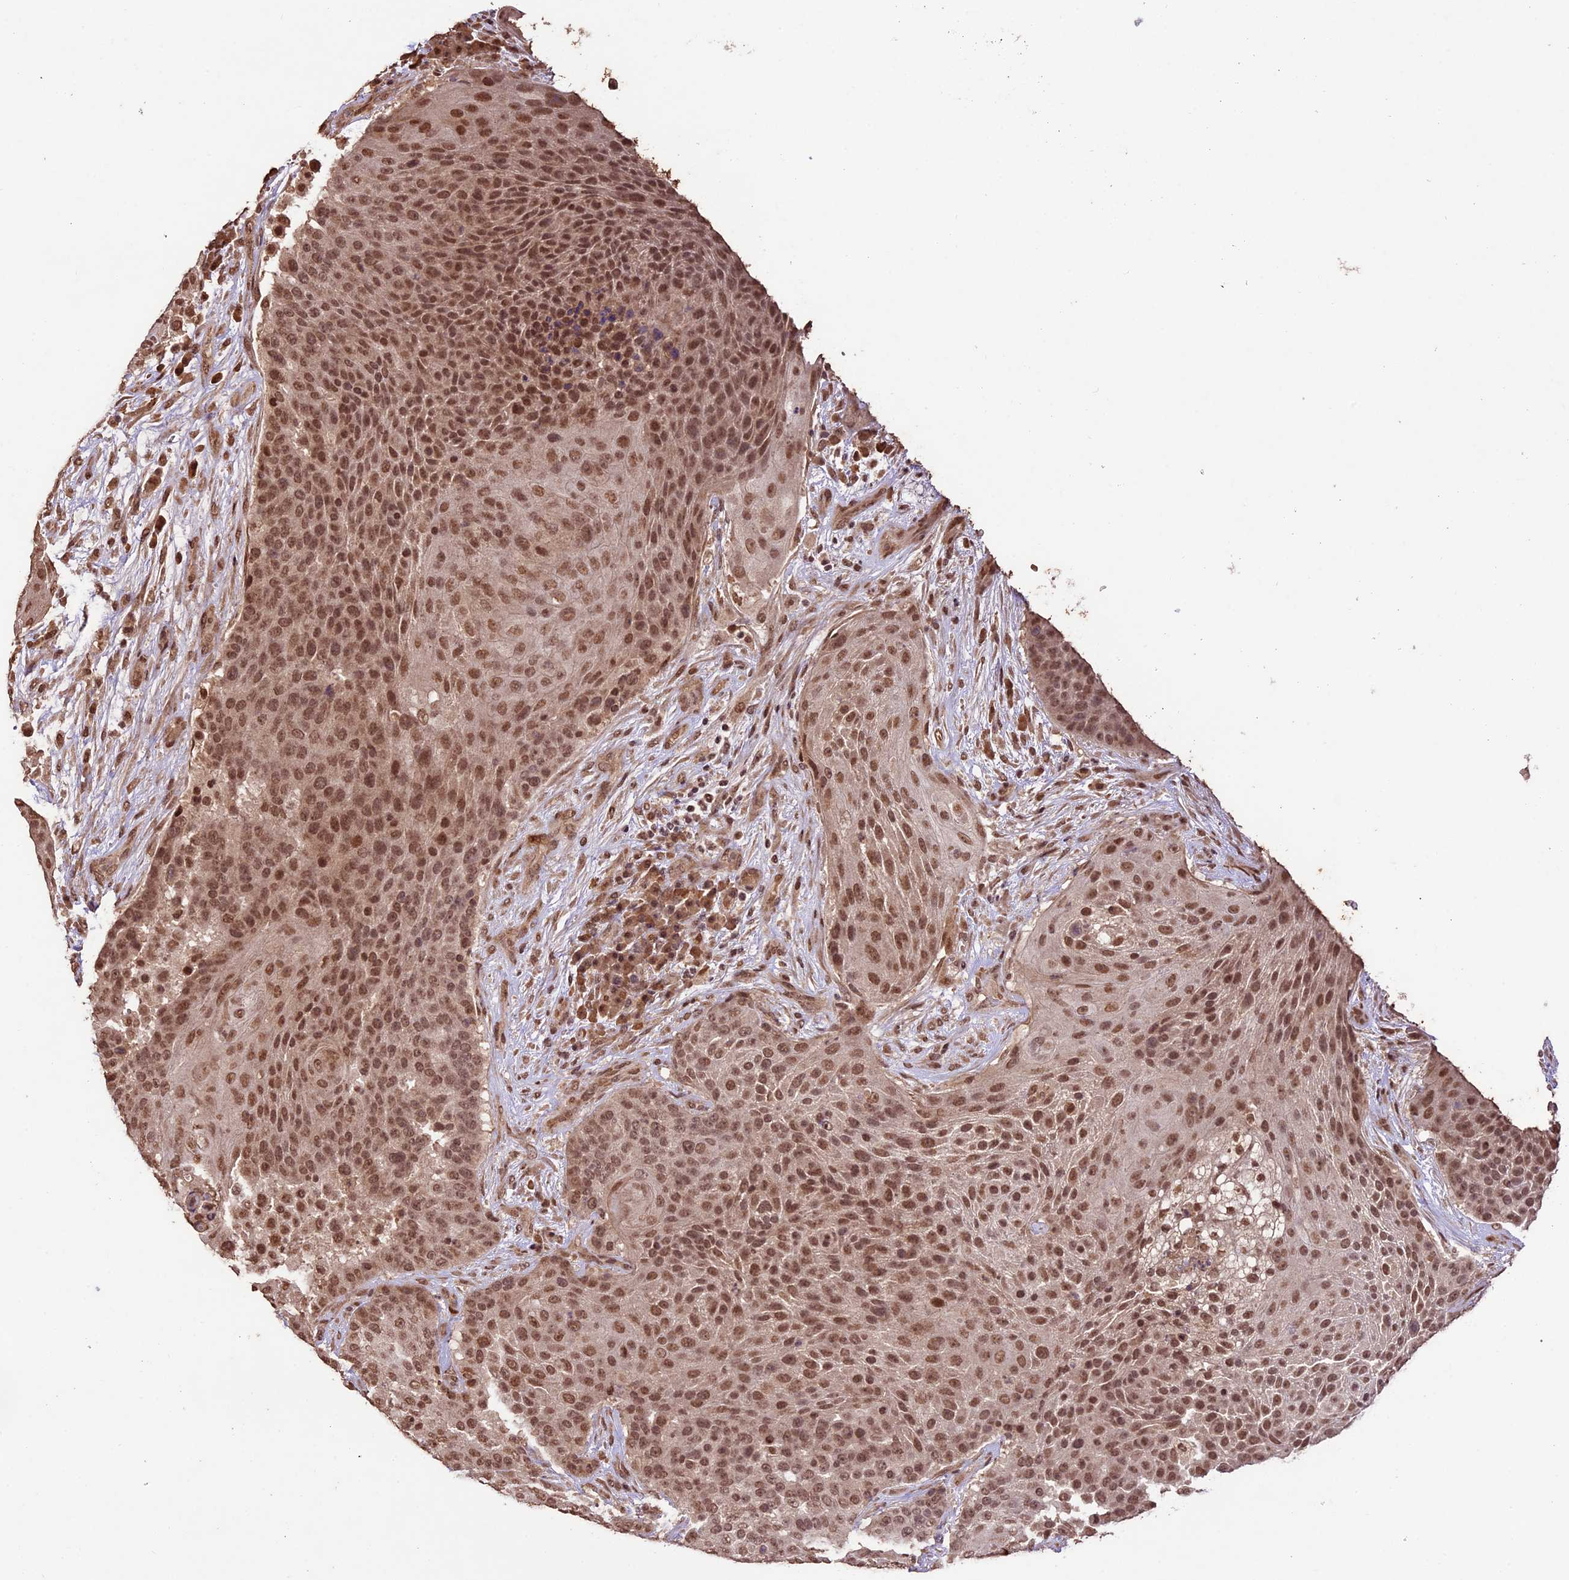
{"staining": {"intensity": "moderate", "quantity": ">75%", "location": "nuclear"}, "tissue": "urothelial cancer", "cell_type": "Tumor cells", "image_type": "cancer", "snomed": [{"axis": "morphology", "description": "Urothelial carcinoma, High grade"}, {"axis": "topography", "description": "Urinary bladder"}], "caption": "The micrograph displays a brown stain indicating the presence of a protein in the nuclear of tumor cells in urothelial cancer. The staining was performed using DAB, with brown indicating positive protein expression. Nuclei are stained blue with hematoxylin.", "gene": "CDKN2AIP", "patient": {"sex": "female", "age": 63}}